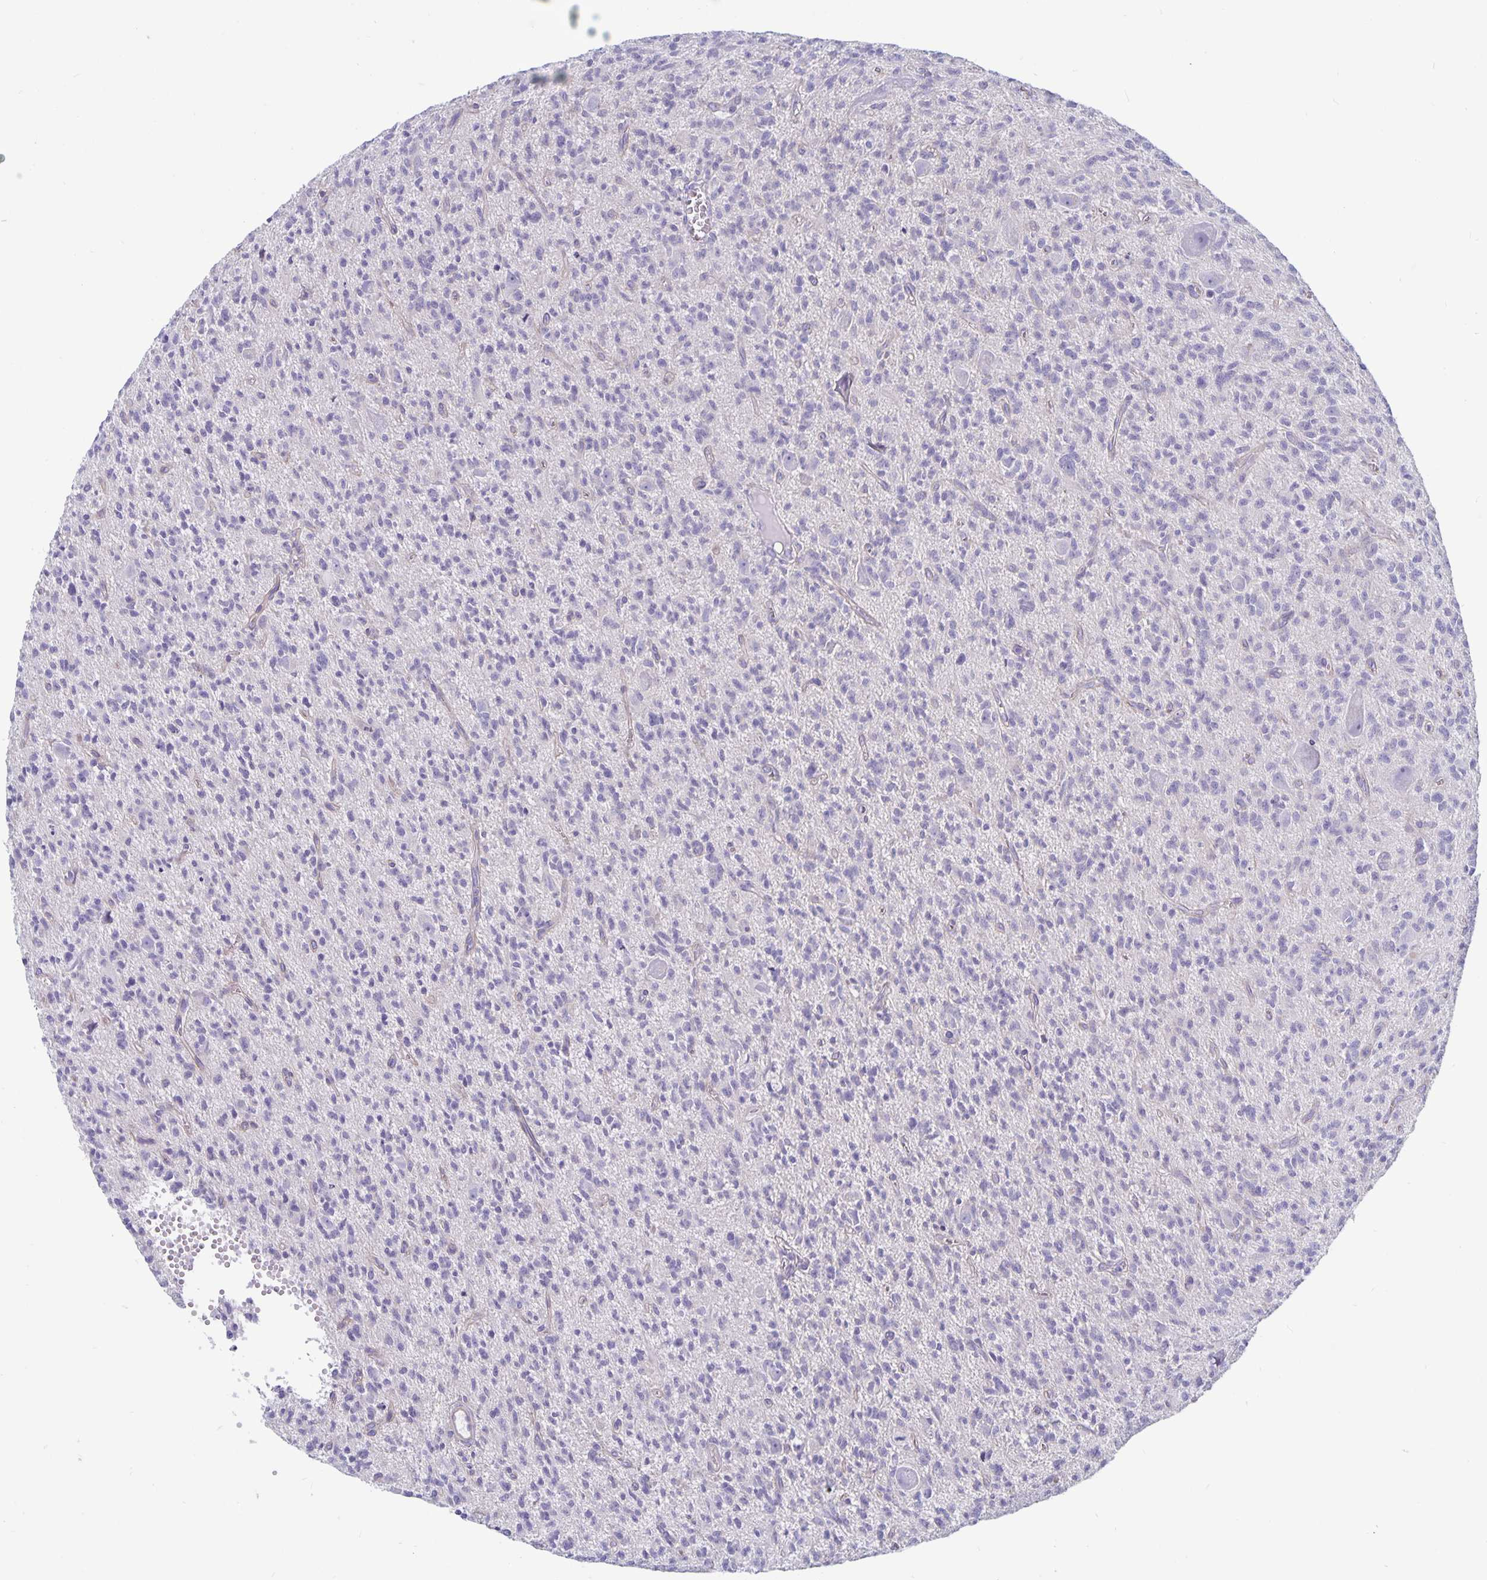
{"staining": {"intensity": "negative", "quantity": "none", "location": "none"}, "tissue": "glioma", "cell_type": "Tumor cells", "image_type": "cancer", "snomed": [{"axis": "morphology", "description": "Glioma, malignant, Low grade"}, {"axis": "topography", "description": "Brain"}], "caption": "A high-resolution micrograph shows IHC staining of malignant glioma (low-grade), which displays no significant positivity in tumor cells. (DAB (3,3'-diaminobenzidine) immunohistochemistry (IHC) with hematoxylin counter stain).", "gene": "PLCB3", "patient": {"sex": "male", "age": 64}}